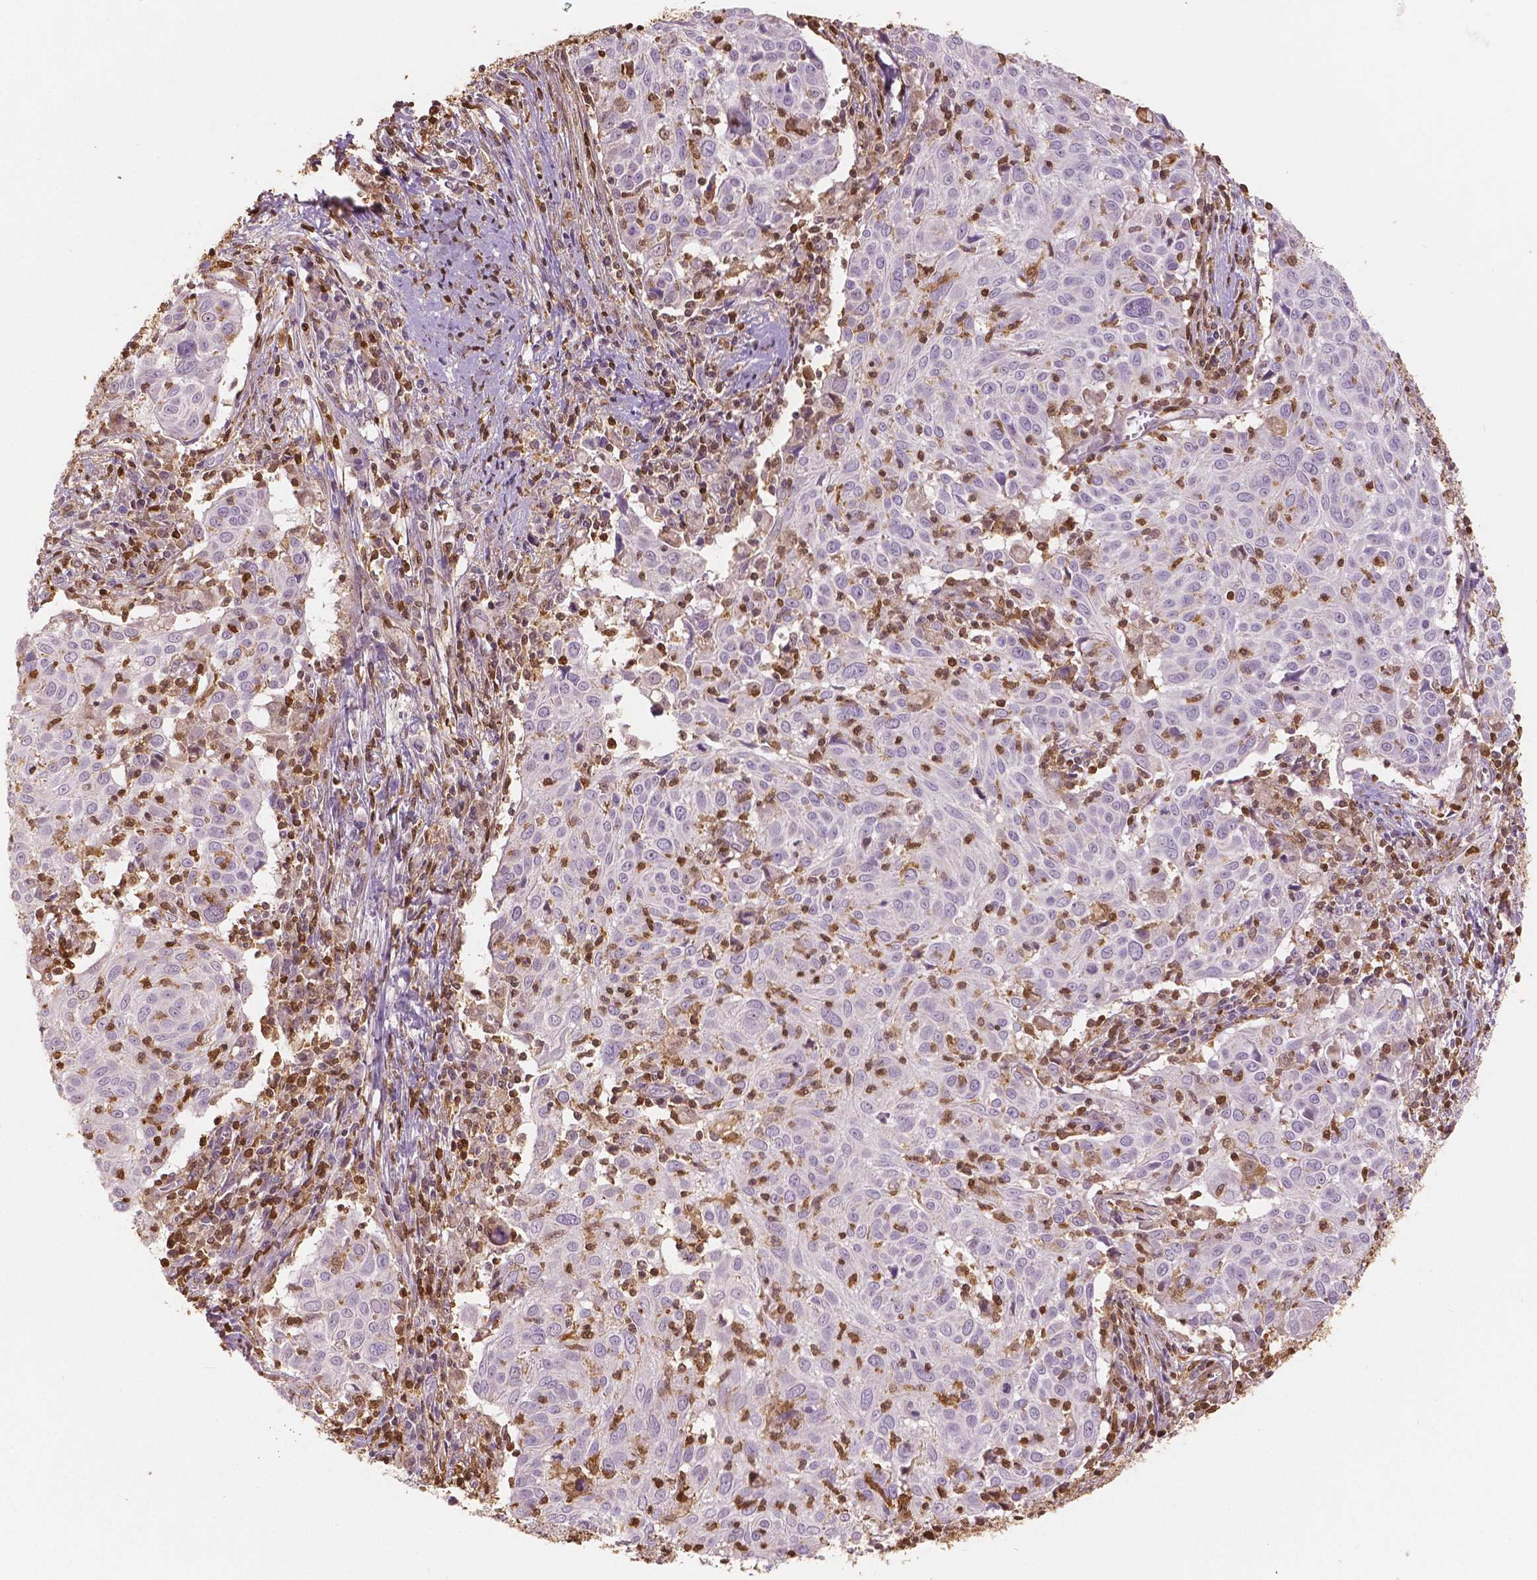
{"staining": {"intensity": "negative", "quantity": "none", "location": "none"}, "tissue": "cervical cancer", "cell_type": "Tumor cells", "image_type": "cancer", "snomed": [{"axis": "morphology", "description": "Squamous cell carcinoma, NOS"}, {"axis": "topography", "description": "Cervix"}], "caption": "Human cervical cancer (squamous cell carcinoma) stained for a protein using immunohistochemistry (IHC) reveals no staining in tumor cells.", "gene": "S100A4", "patient": {"sex": "female", "age": 39}}